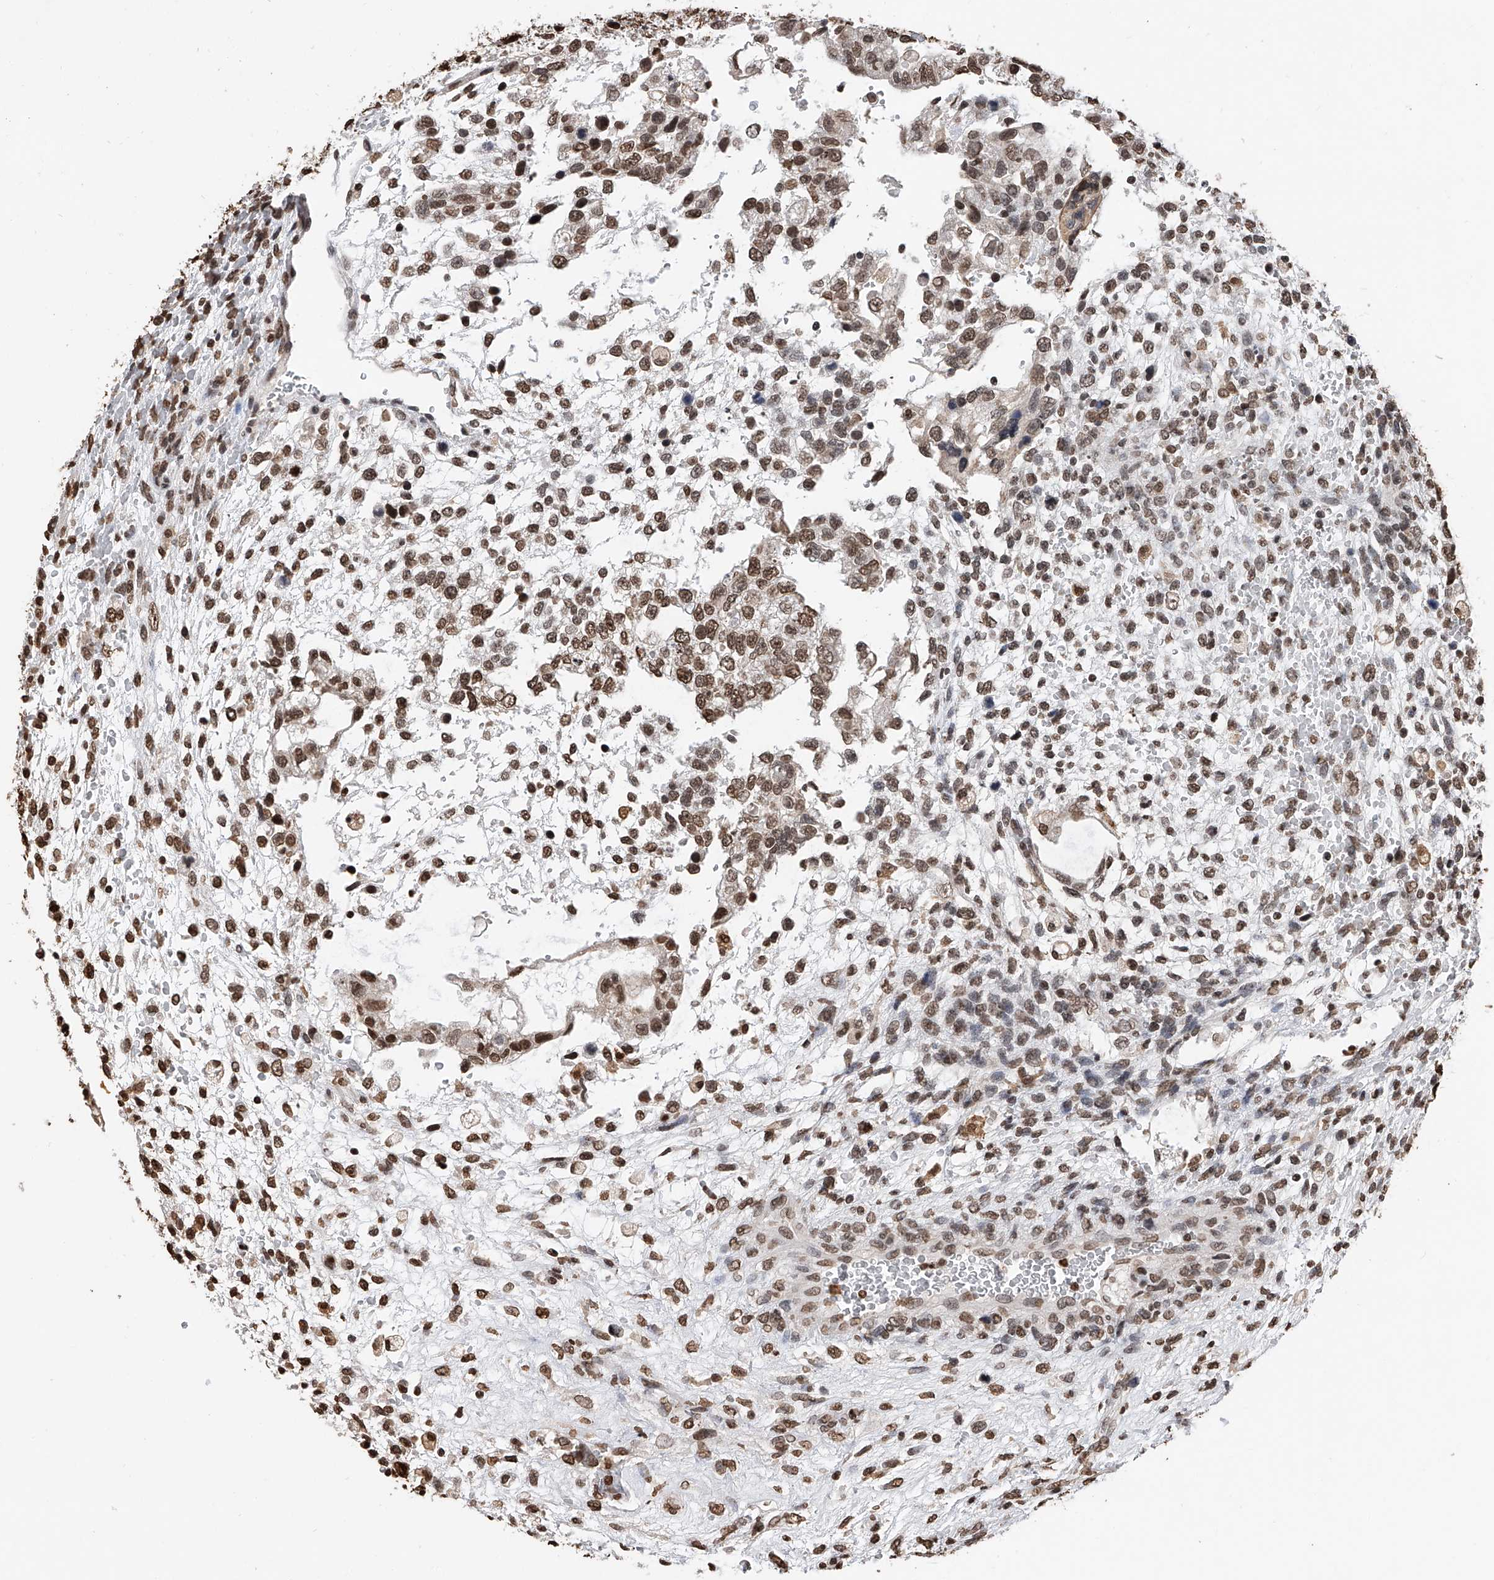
{"staining": {"intensity": "moderate", "quantity": ">75%", "location": "nuclear"}, "tissue": "testis cancer", "cell_type": "Tumor cells", "image_type": "cancer", "snomed": [{"axis": "morphology", "description": "Carcinoma, Embryonal, NOS"}, {"axis": "topography", "description": "Testis"}], "caption": "Immunohistochemistry of testis cancer (embryonal carcinoma) exhibits medium levels of moderate nuclear staining in about >75% of tumor cells. (DAB IHC, brown staining for protein, blue staining for nuclei).", "gene": "CFAP410", "patient": {"sex": "male", "age": 37}}